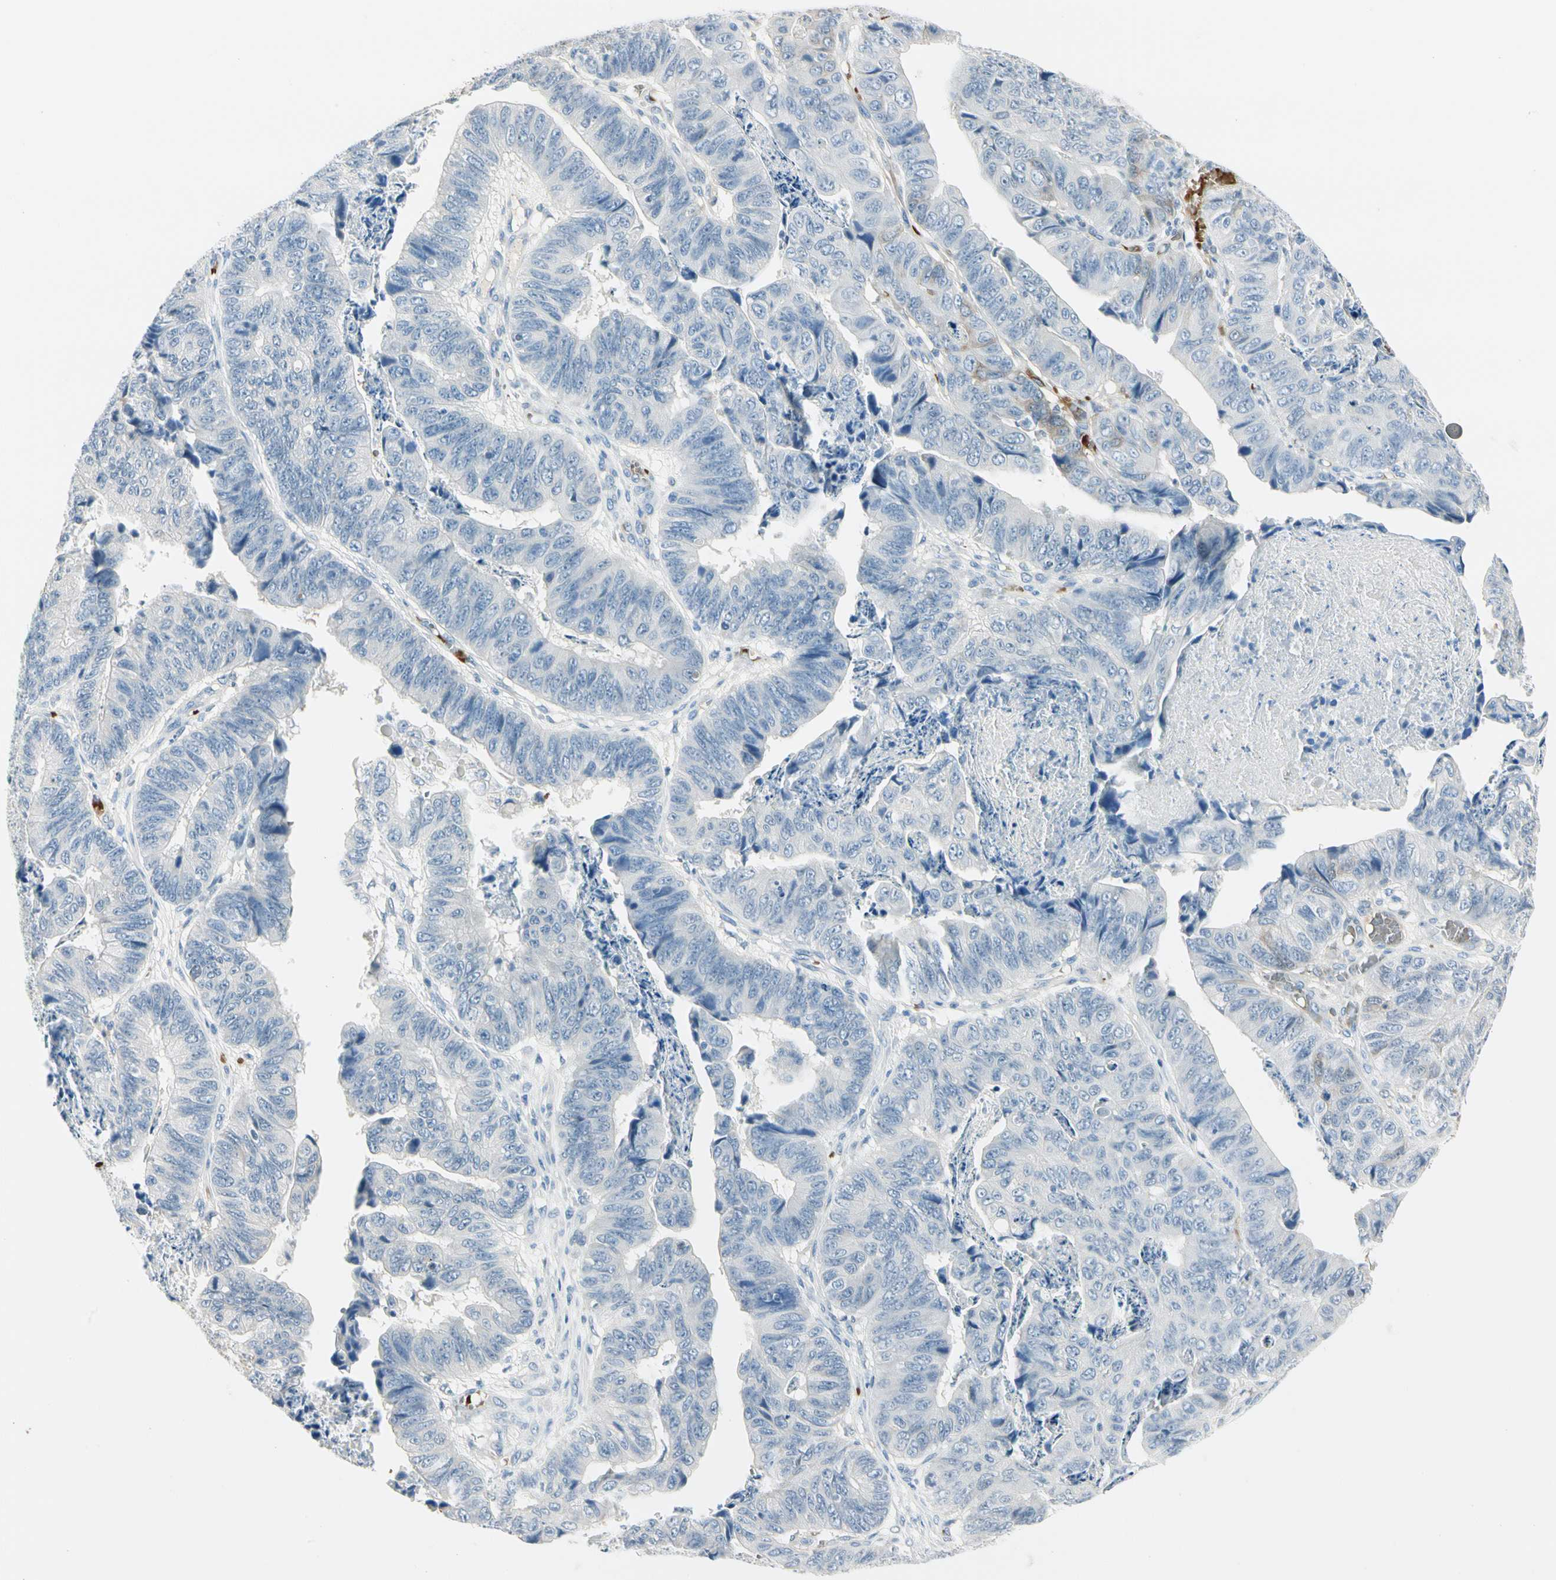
{"staining": {"intensity": "negative", "quantity": "none", "location": "none"}, "tissue": "stomach cancer", "cell_type": "Tumor cells", "image_type": "cancer", "snomed": [{"axis": "morphology", "description": "Adenocarcinoma, NOS"}, {"axis": "topography", "description": "Stomach, lower"}], "caption": "This is a image of IHC staining of stomach cancer, which shows no positivity in tumor cells.", "gene": "CA1", "patient": {"sex": "male", "age": 77}}